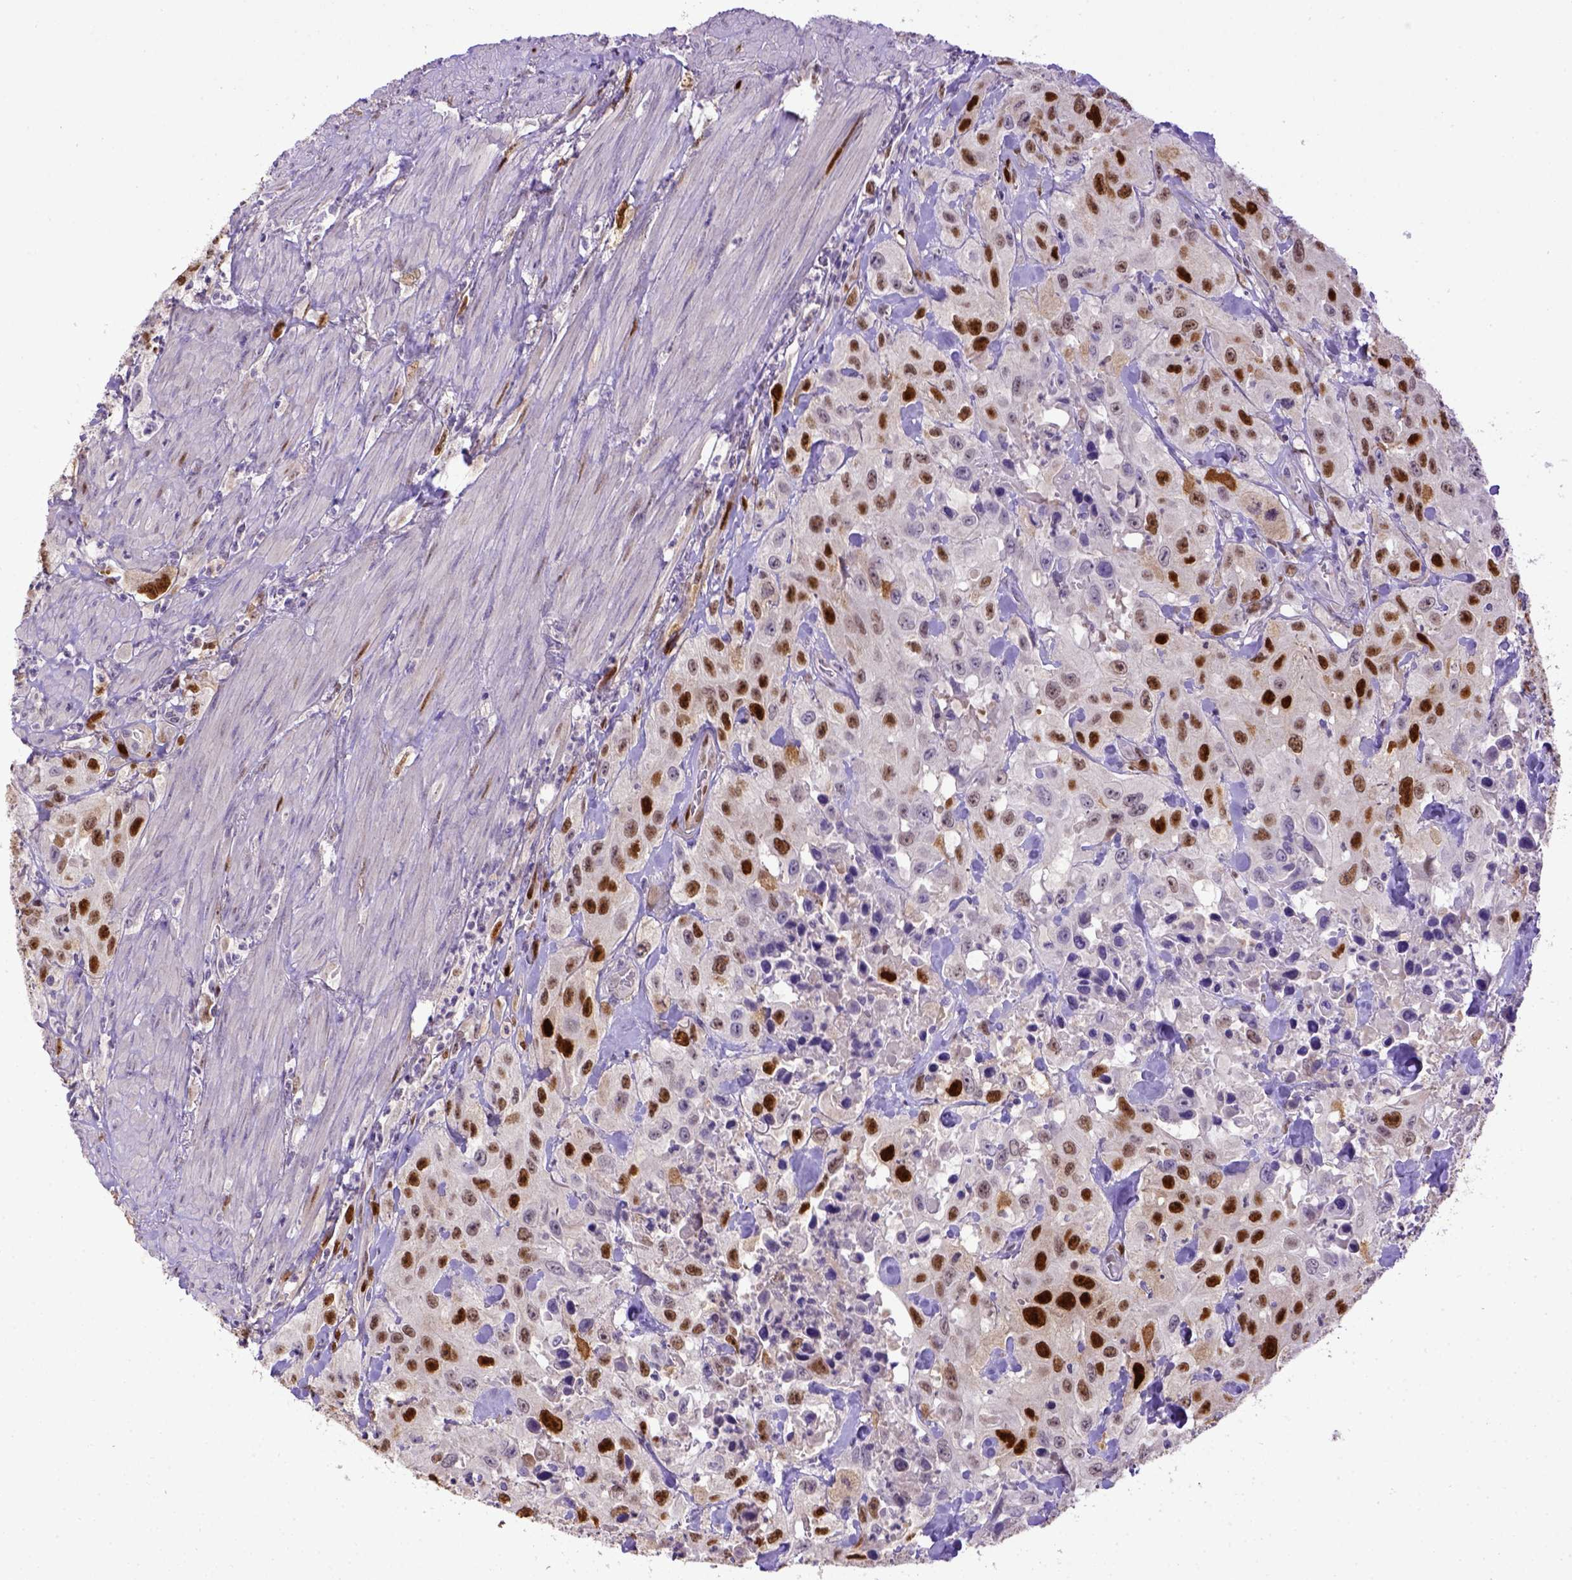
{"staining": {"intensity": "strong", "quantity": ">75%", "location": "nuclear"}, "tissue": "urothelial cancer", "cell_type": "Tumor cells", "image_type": "cancer", "snomed": [{"axis": "morphology", "description": "Urothelial carcinoma, High grade"}, {"axis": "topography", "description": "Urinary bladder"}], "caption": "The immunohistochemical stain labels strong nuclear positivity in tumor cells of urothelial cancer tissue.", "gene": "CDKN1A", "patient": {"sex": "male", "age": 79}}